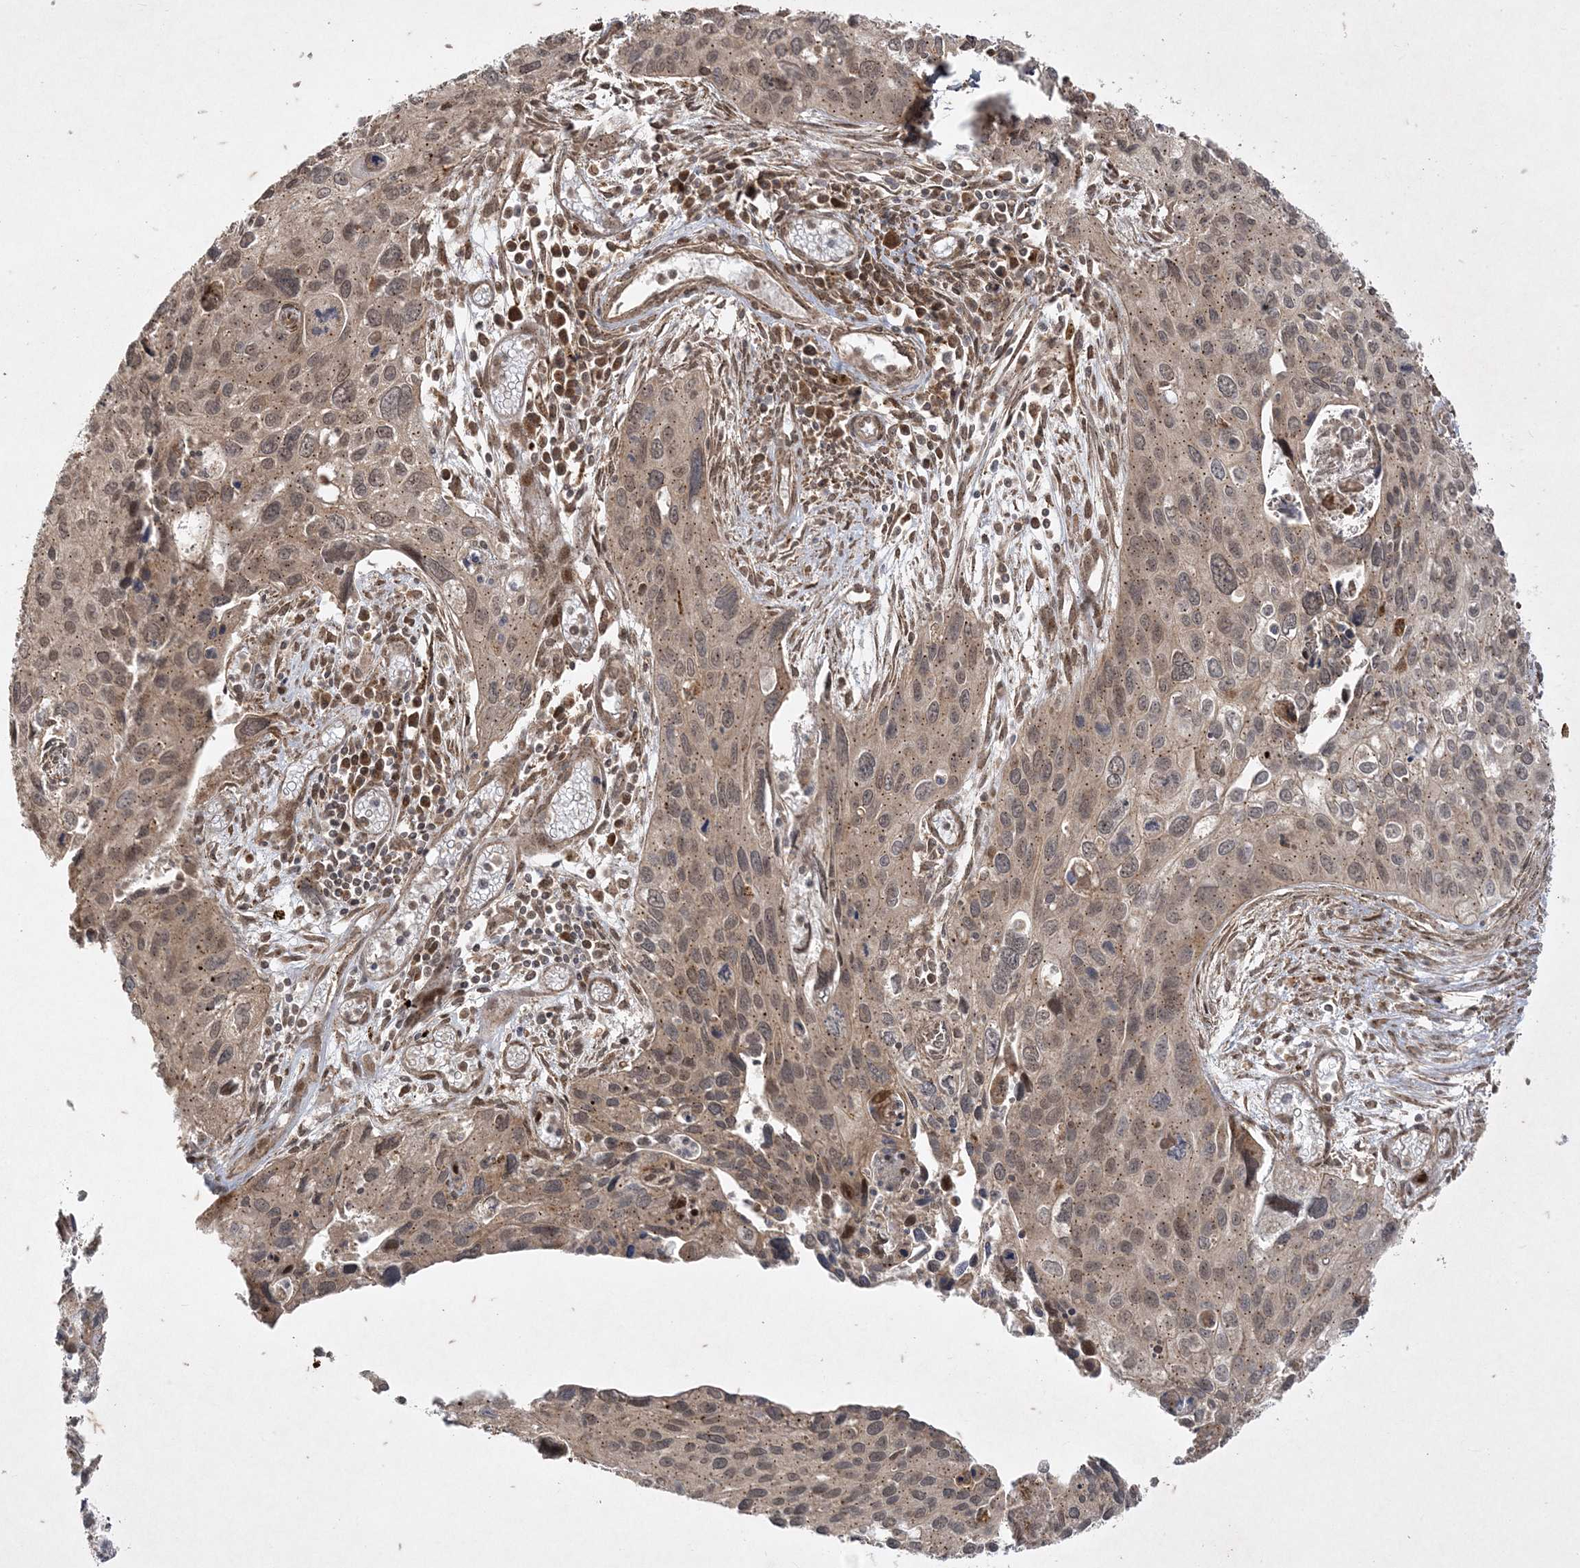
{"staining": {"intensity": "moderate", "quantity": "<25%", "location": "nuclear"}, "tissue": "cervical cancer", "cell_type": "Tumor cells", "image_type": "cancer", "snomed": [{"axis": "morphology", "description": "Squamous cell carcinoma, NOS"}, {"axis": "topography", "description": "Cervix"}], "caption": "Immunohistochemical staining of human cervical squamous cell carcinoma exhibits low levels of moderate nuclear positivity in about <25% of tumor cells.", "gene": "RRAS", "patient": {"sex": "female", "age": 55}}